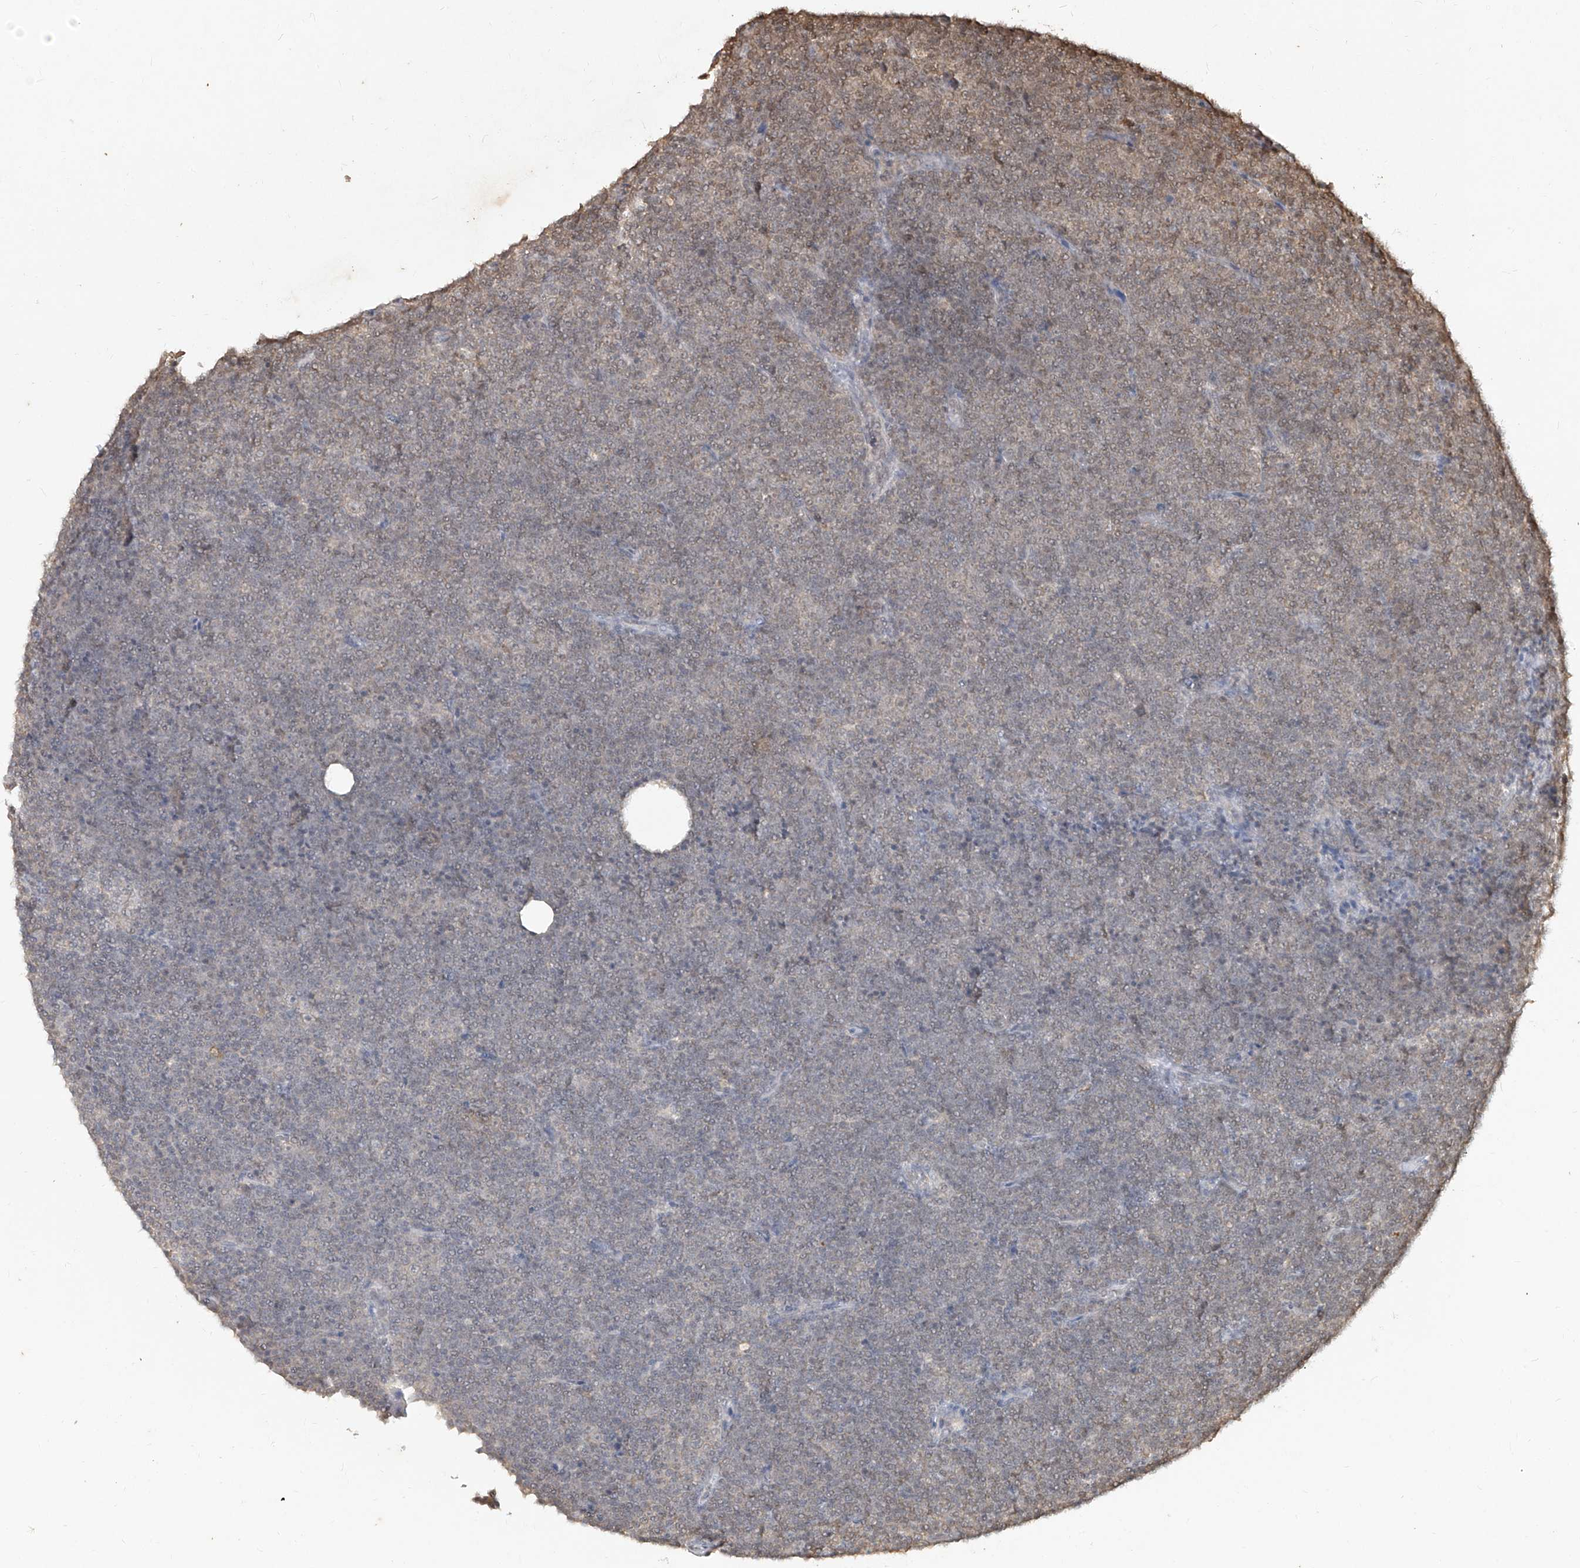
{"staining": {"intensity": "weak", "quantity": "<25%", "location": "cytoplasmic/membranous,nuclear"}, "tissue": "lymphoma", "cell_type": "Tumor cells", "image_type": "cancer", "snomed": [{"axis": "morphology", "description": "Malignant lymphoma, non-Hodgkin's type, Low grade"}, {"axis": "topography", "description": "Lymph node"}], "caption": "Tumor cells are negative for brown protein staining in low-grade malignant lymphoma, non-Hodgkin's type. (DAB (3,3'-diaminobenzidine) IHC with hematoxylin counter stain).", "gene": "UBE2K", "patient": {"sex": "female", "age": 67}}